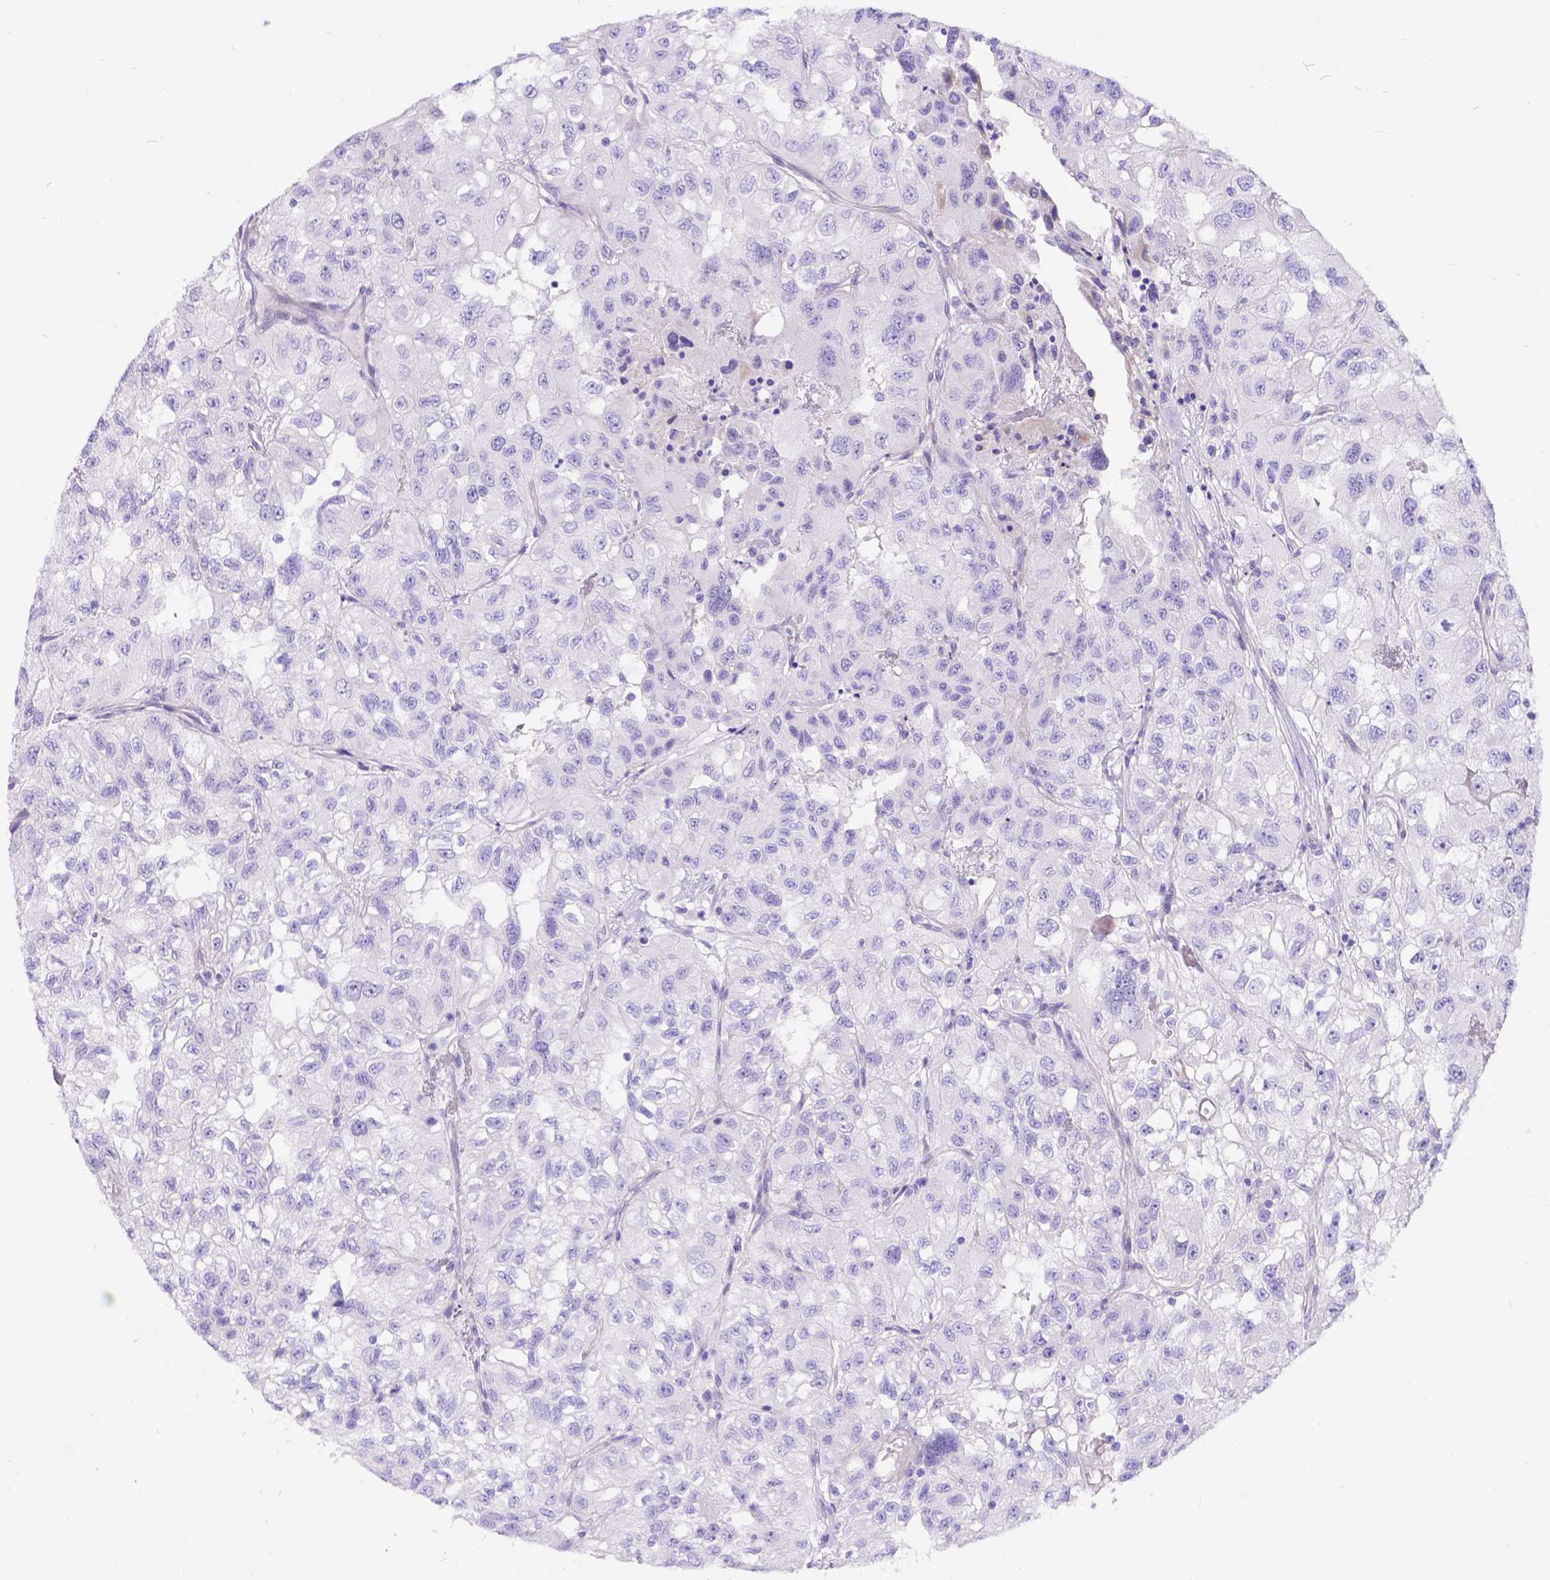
{"staining": {"intensity": "negative", "quantity": "none", "location": "none"}, "tissue": "renal cancer", "cell_type": "Tumor cells", "image_type": "cancer", "snomed": [{"axis": "morphology", "description": "Adenocarcinoma, NOS"}, {"axis": "topography", "description": "Kidney"}], "caption": "High magnification brightfield microscopy of adenocarcinoma (renal) stained with DAB (brown) and counterstained with hematoxylin (blue): tumor cells show no significant positivity.", "gene": "KLHL10", "patient": {"sex": "male", "age": 64}}